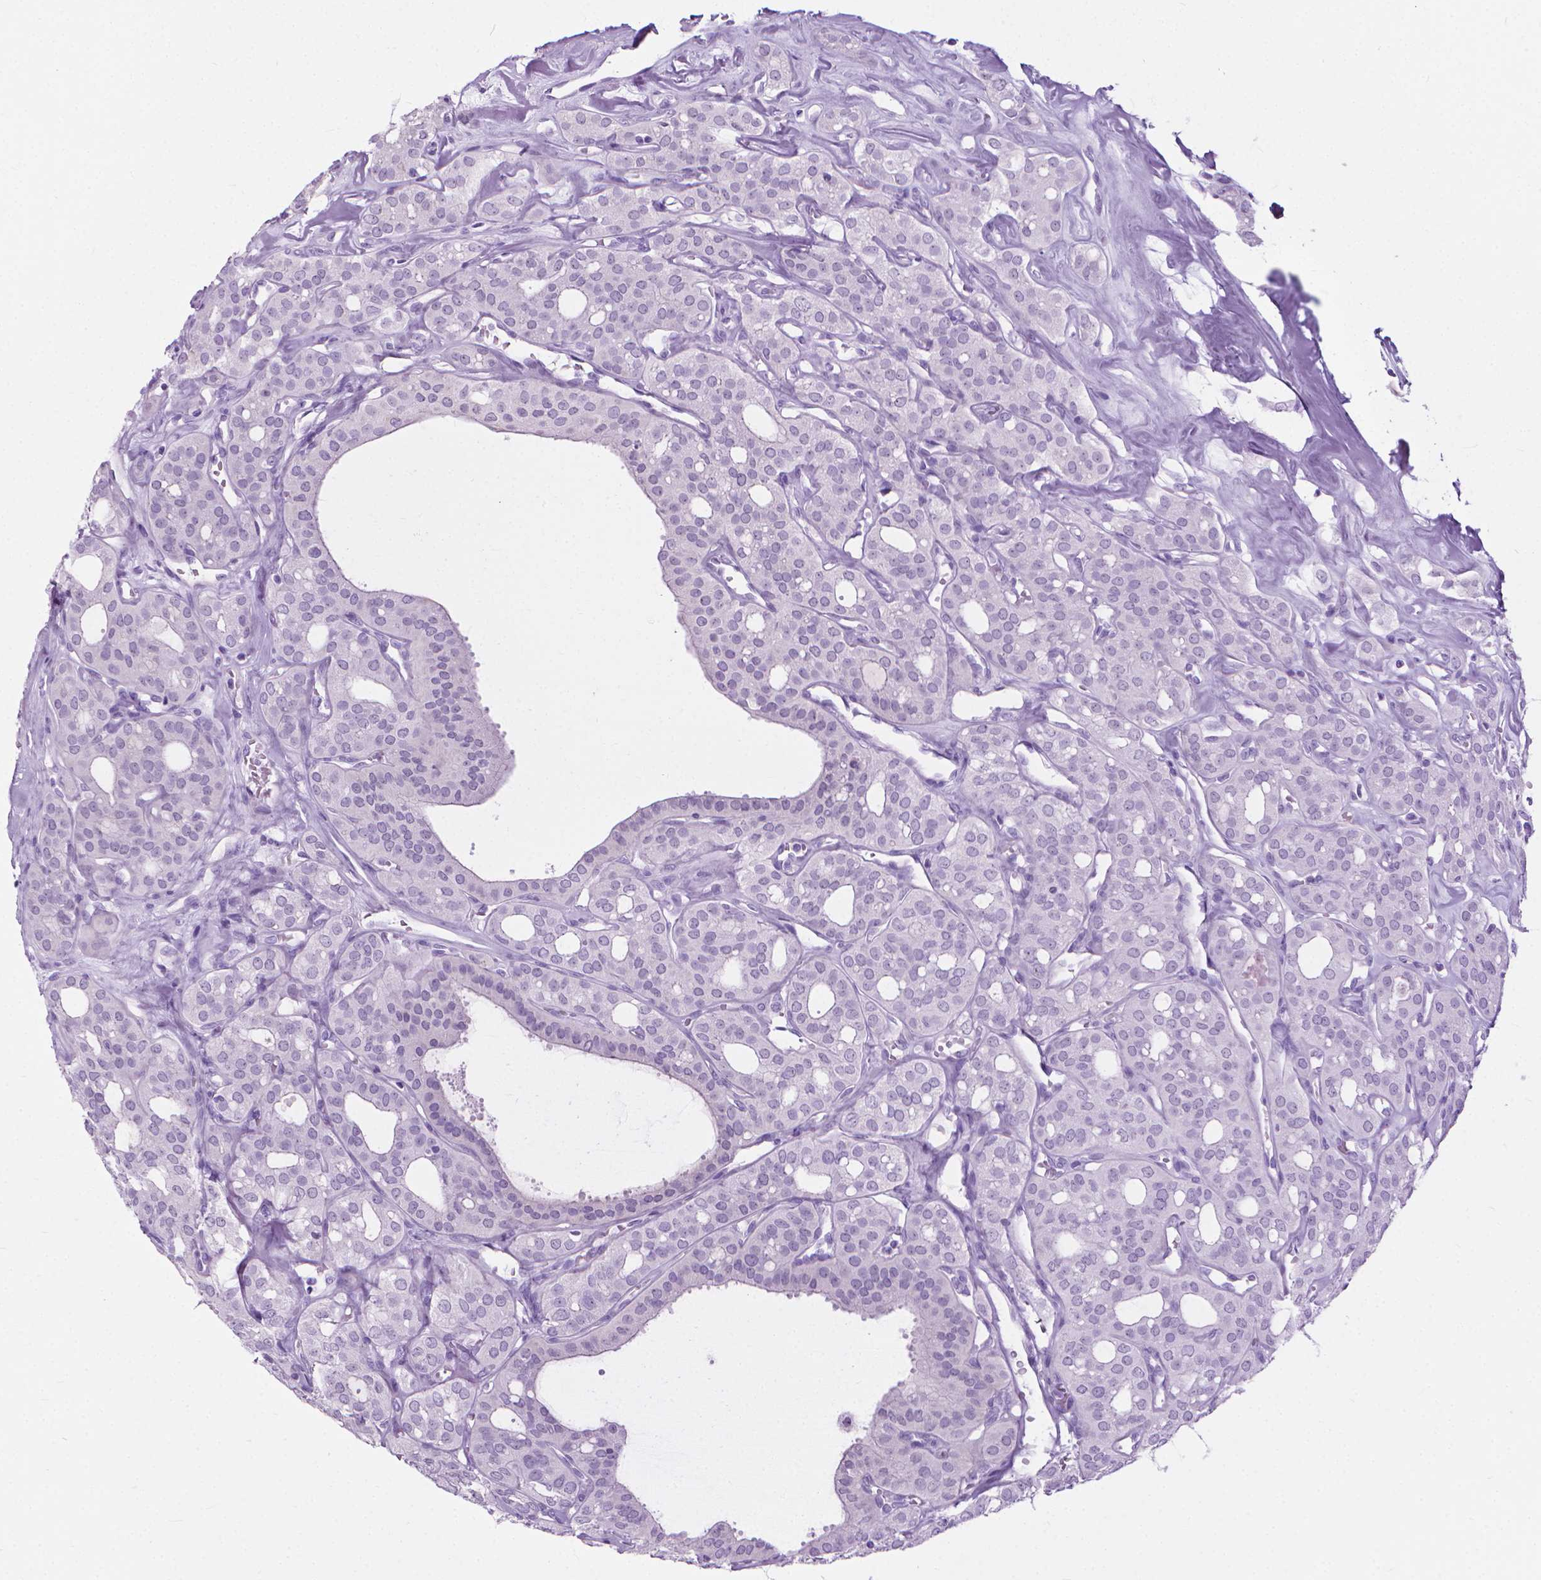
{"staining": {"intensity": "negative", "quantity": "none", "location": "none"}, "tissue": "thyroid cancer", "cell_type": "Tumor cells", "image_type": "cancer", "snomed": [{"axis": "morphology", "description": "Follicular adenoma carcinoma, NOS"}, {"axis": "topography", "description": "Thyroid gland"}], "caption": "Immunohistochemical staining of thyroid cancer (follicular adenoma carcinoma) reveals no significant expression in tumor cells.", "gene": "HTR2B", "patient": {"sex": "male", "age": 75}}